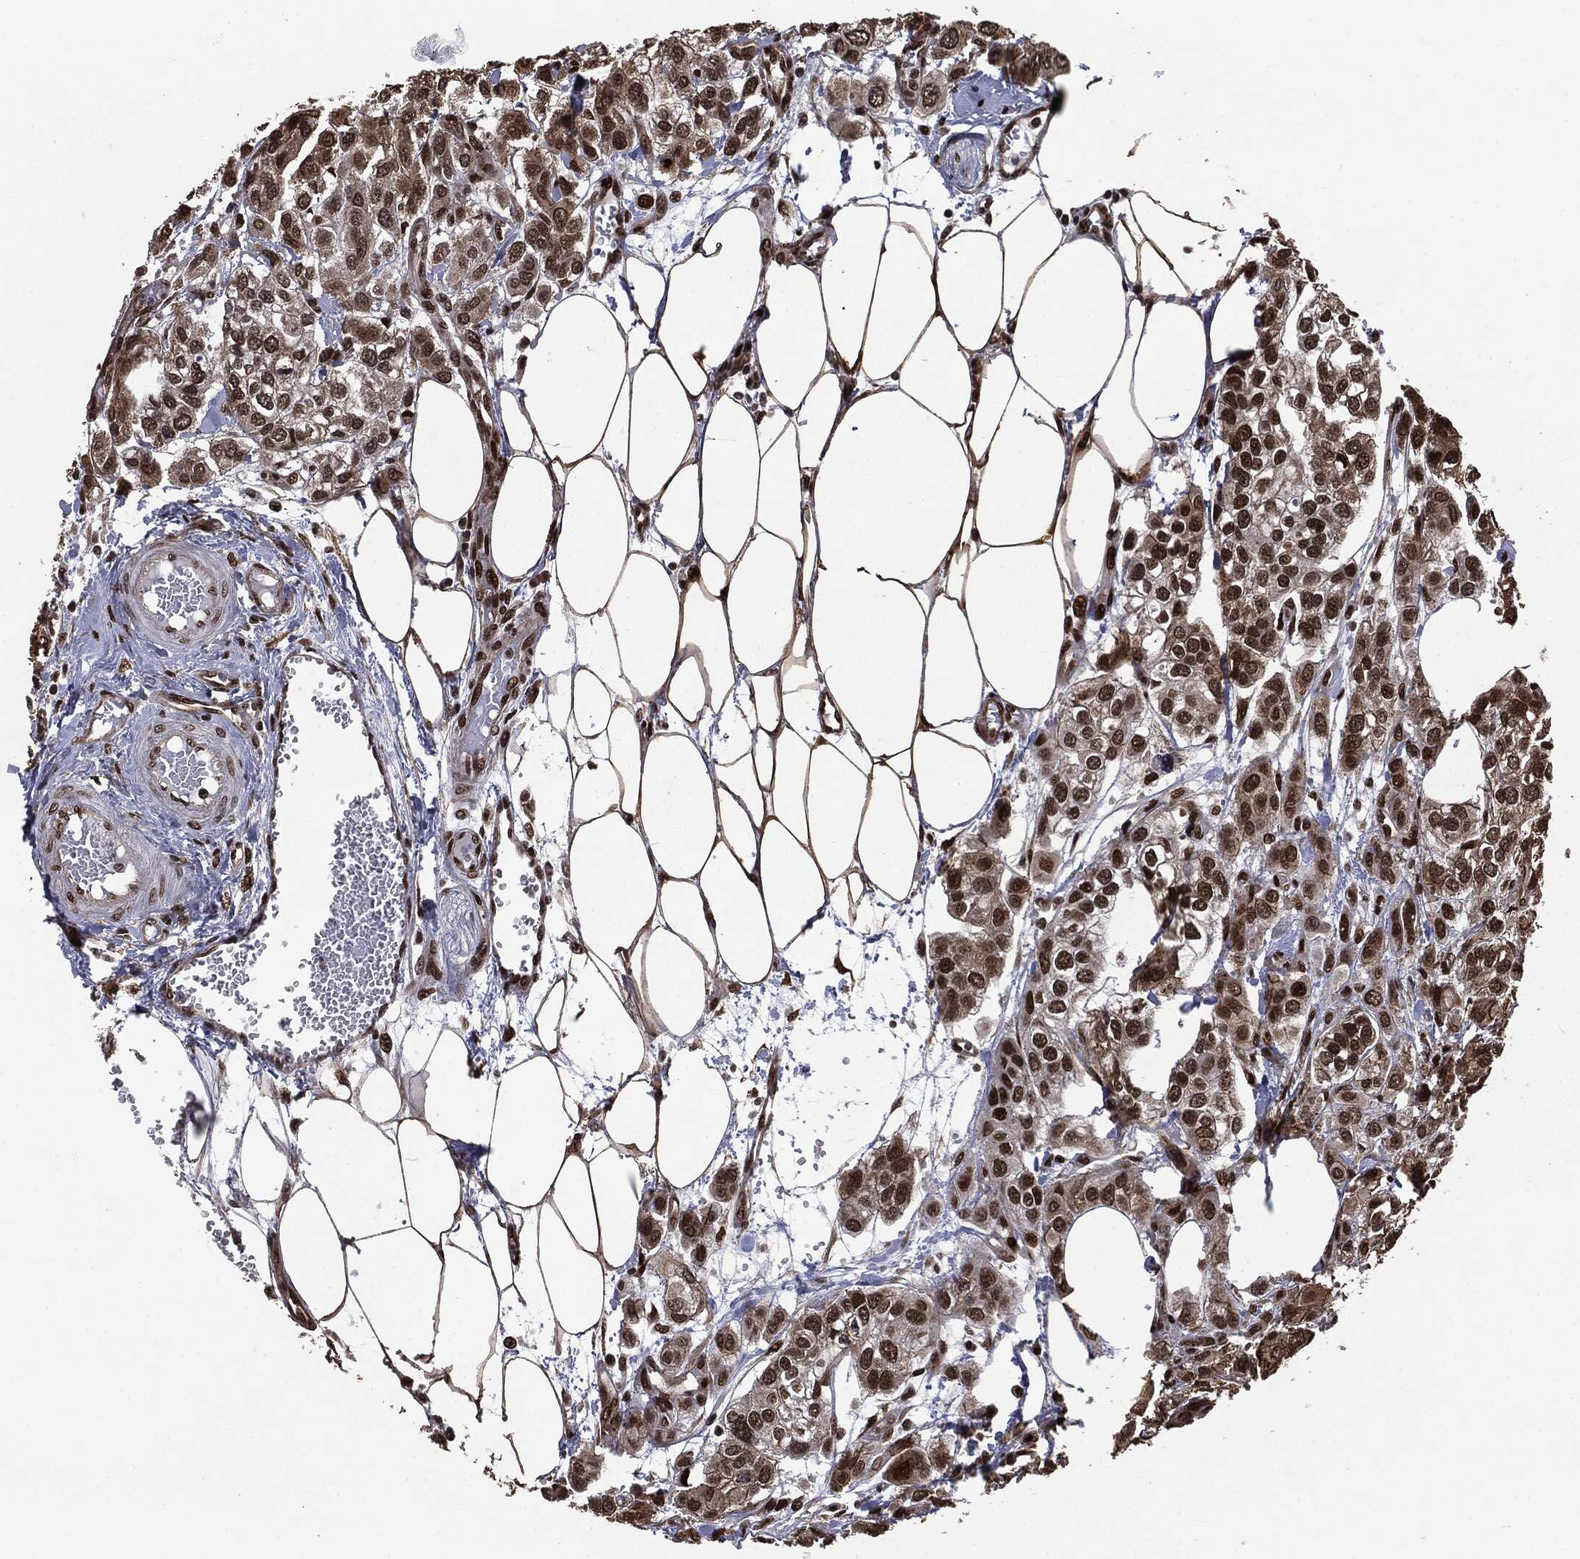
{"staining": {"intensity": "strong", "quantity": ">75%", "location": "nuclear"}, "tissue": "urothelial cancer", "cell_type": "Tumor cells", "image_type": "cancer", "snomed": [{"axis": "morphology", "description": "Urothelial carcinoma, High grade"}, {"axis": "topography", "description": "Urinary bladder"}], "caption": "DAB immunohistochemical staining of human urothelial carcinoma (high-grade) shows strong nuclear protein positivity in approximately >75% of tumor cells.", "gene": "DVL2", "patient": {"sex": "male", "age": 67}}